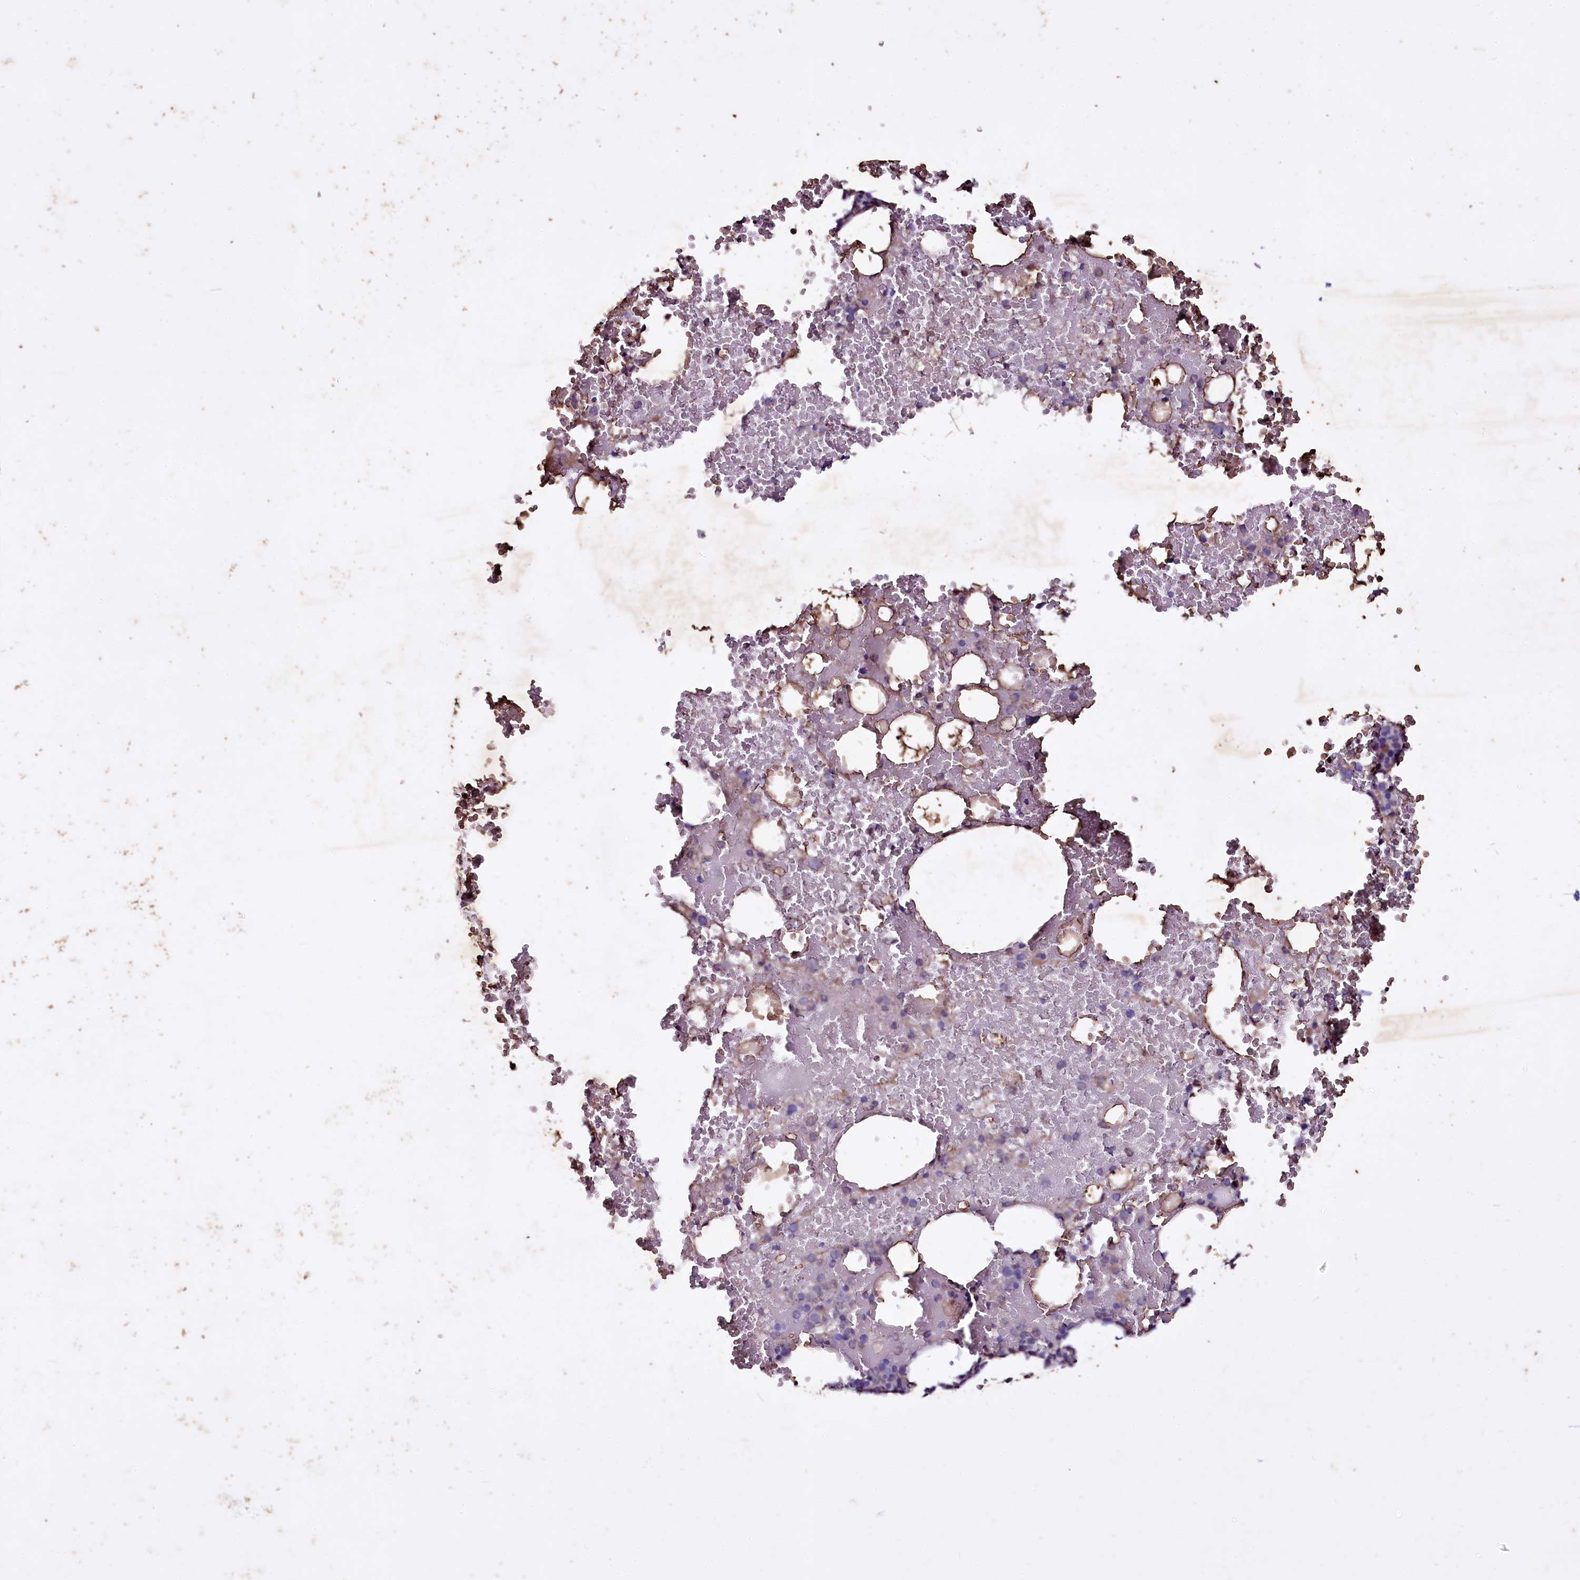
{"staining": {"intensity": "negative", "quantity": "none", "location": "none"}, "tissue": "bone marrow", "cell_type": "Hematopoietic cells", "image_type": "normal", "snomed": [{"axis": "morphology", "description": "Normal tissue, NOS"}, {"axis": "morphology", "description": "Inflammation, NOS"}, {"axis": "topography", "description": "Bone marrow"}], "caption": "Protein analysis of benign bone marrow reveals no significant positivity in hematopoietic cells.", "gene": "SELENOT", "patient": {"sex": "female", "age": 78}}